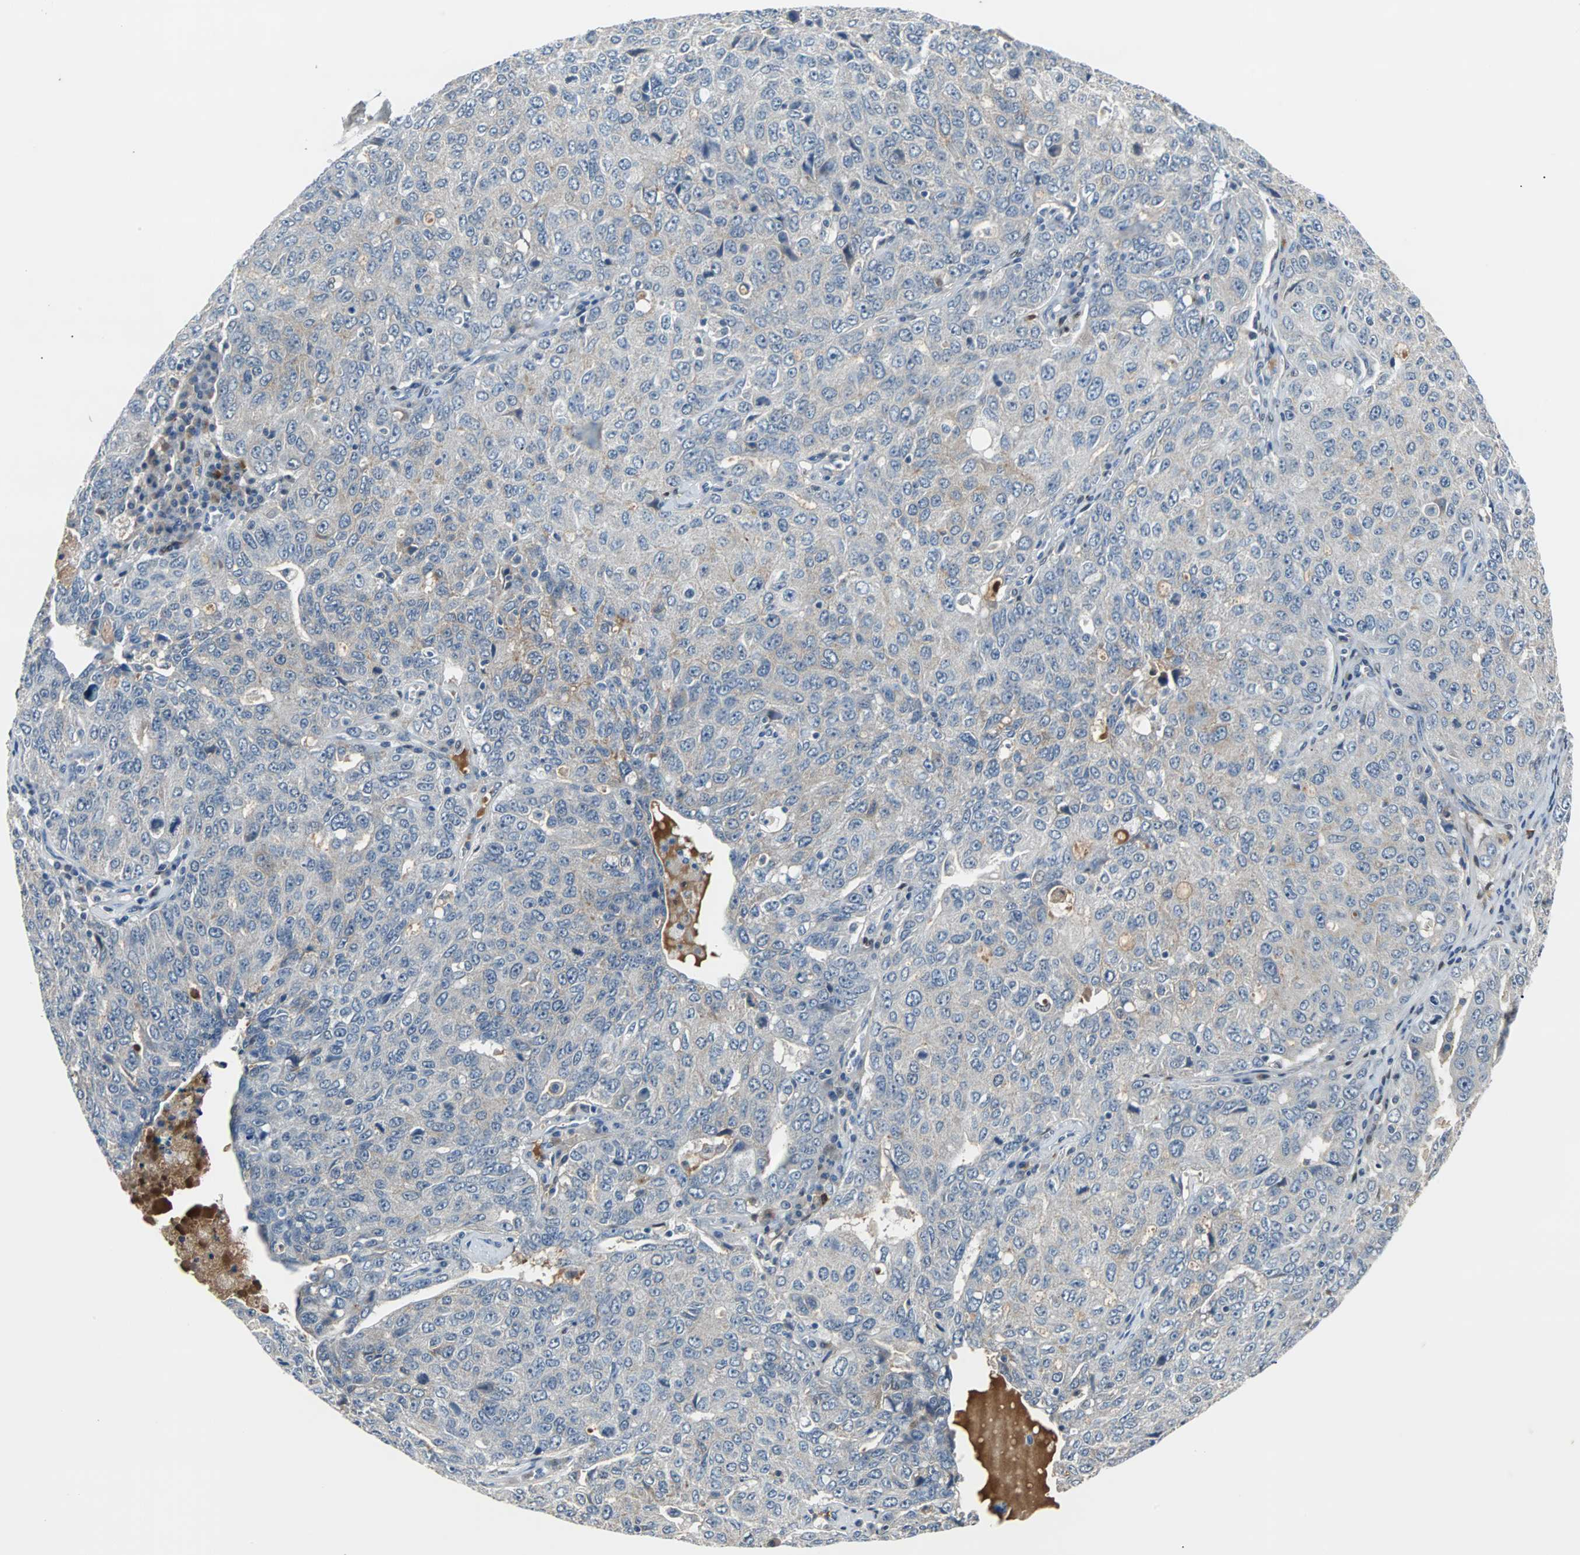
{"staining": {"intensity": "weak", "quantity": "25%-75%", "location": "cytoplasmic/membranous"}, "tissue": "ovarian cancer", "cell_type": "Tumor cells", "image_type": "cancer", "snomed": [{"axis": "morphology", "description": "Carcinoma, endometroid"}, {"axis": "topography", "description": "Ovary"}], "caption": "Protein staining of endometroid carcinoma (ovarian) tissue displays weak cytoplasmic/membranous staining in approximately 25%-75% of tumor cells.", "gene": "FHL2", "patient": {"sex": "female", "age": 62}}